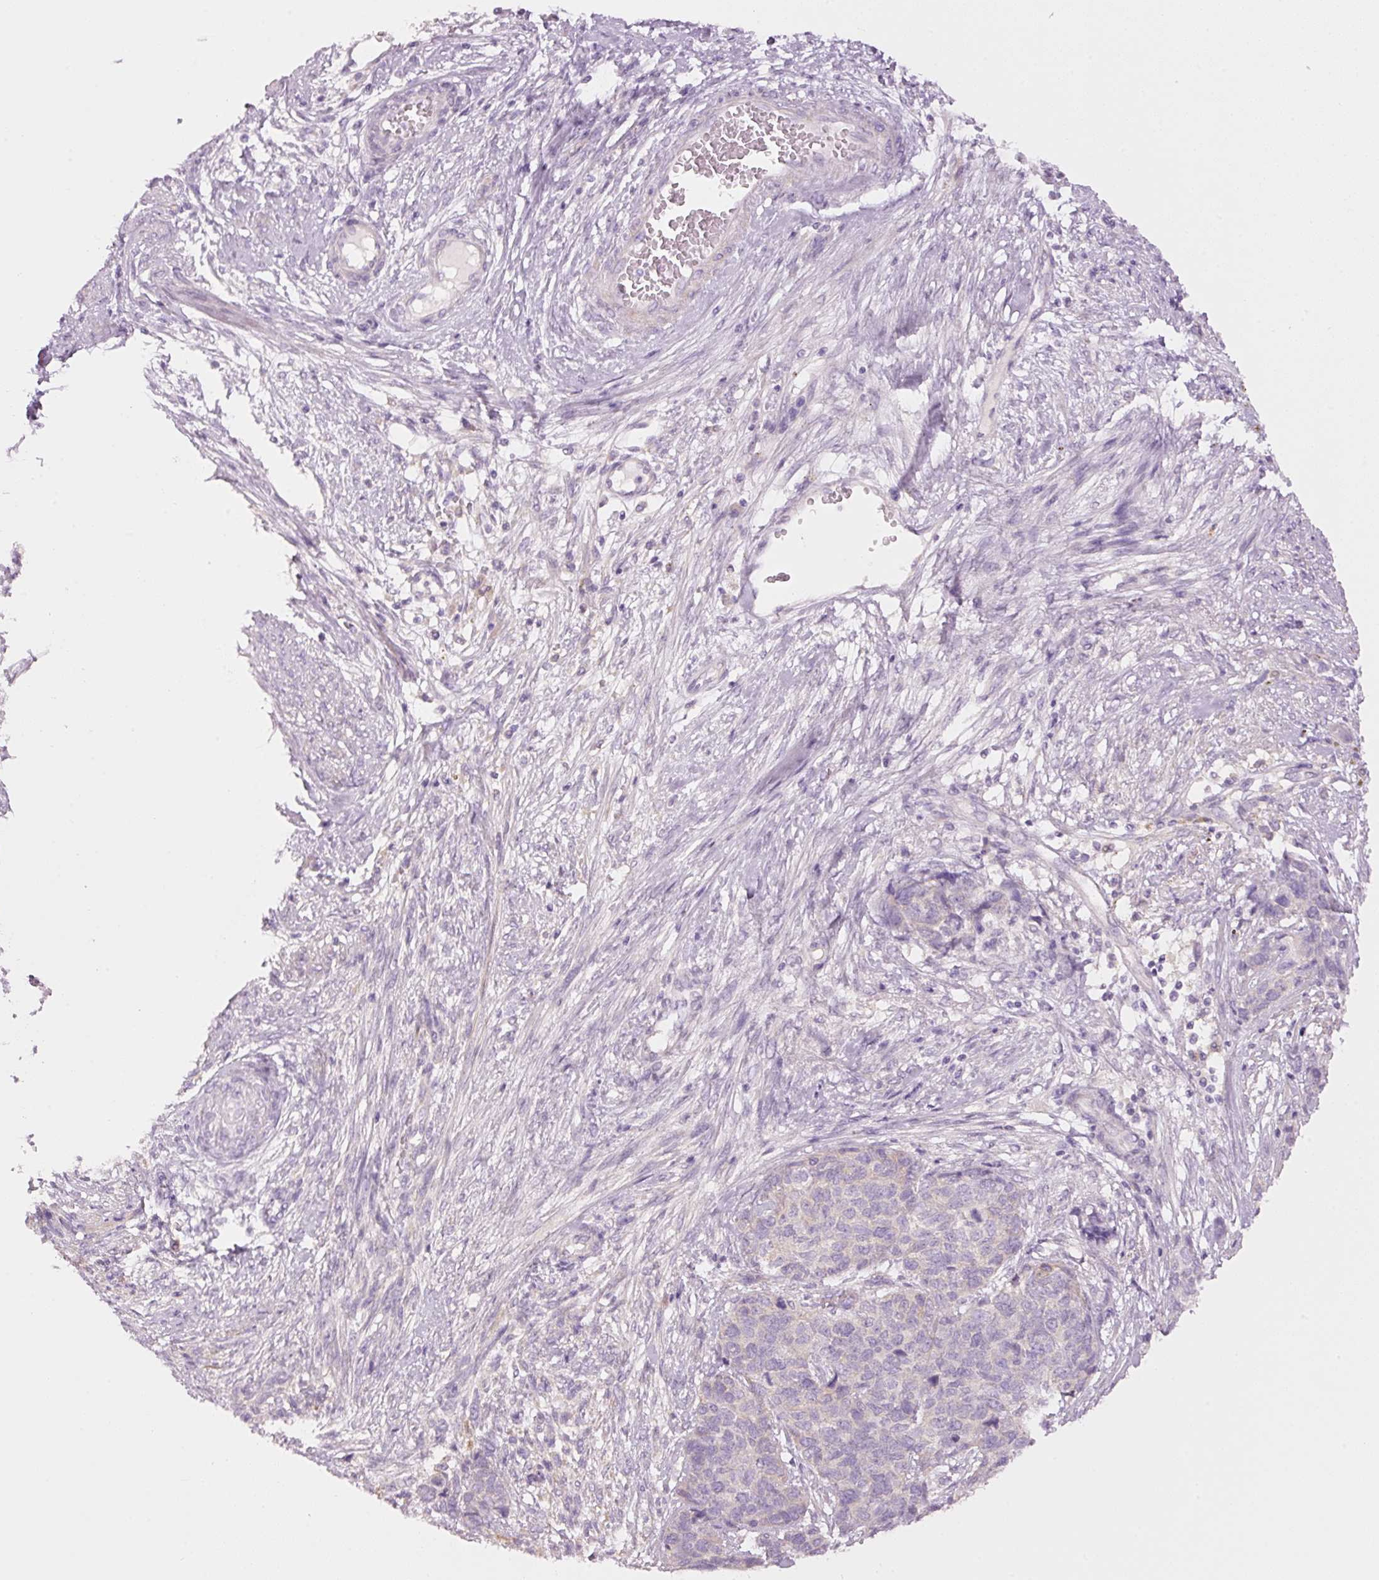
{"staining": {"intensity": "moderate", "quantity": "<25%", "location": "cytoplasmic/membranous"}, "tissue": "cervical cancer", "cell_type": "Tumor cells", "image_type": "cancer", "snomed": [{"axis": "morphology", "description": "Squamous cell carcinoma, NOS"}, {"axis": "topography", "description": "Cervix"}], "caption": "This histopathology image demonstrates immunohistochemistry staining of cervical squamous cell carcinoma, with low moderate cytoplasmic/membranous staining in approximately <25% of tumor cells.", "gene": "PDXDC1", "patient": {"sex": "female", "age": 63}}